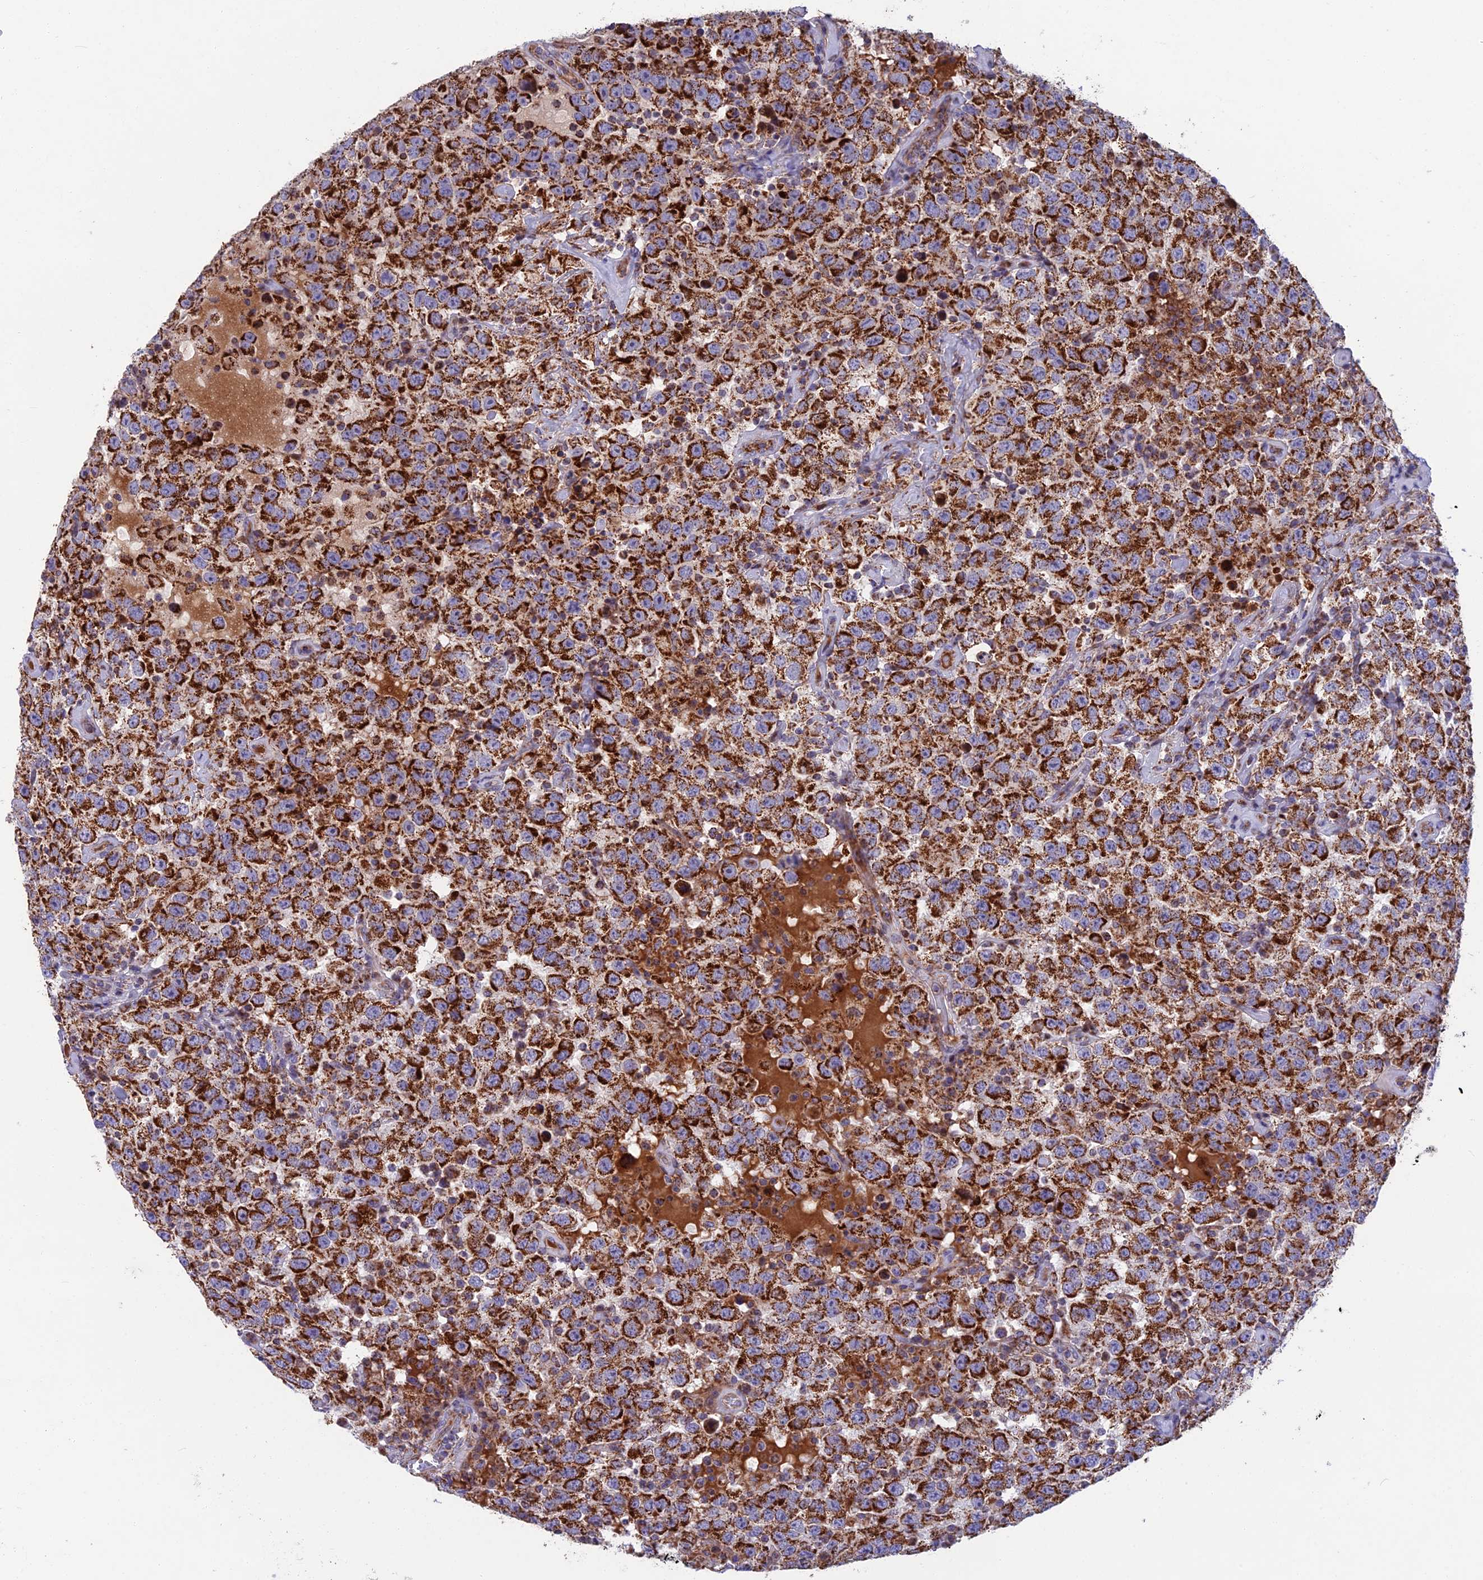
{"staining": {"intensity": "strong", "quantity": ">75%", "location": "cytoplasmic/membranous"}, "tissue": "testis cancer", "cell_type": "Tumor cells", "image_type": "cancer", "snomed": [{"axis": "morphology", "description": "Seminoma, NOS"}, {"axis": "topography", "description": "Testis"}], "caption": "Seminoma (testis) stained for a protein (brown) reveals strong cytoplasmic/membranous positive expression in approximately >75% of tumor cells.", "gene": "CS", "patient": {"sex": "male", "age": 41}}